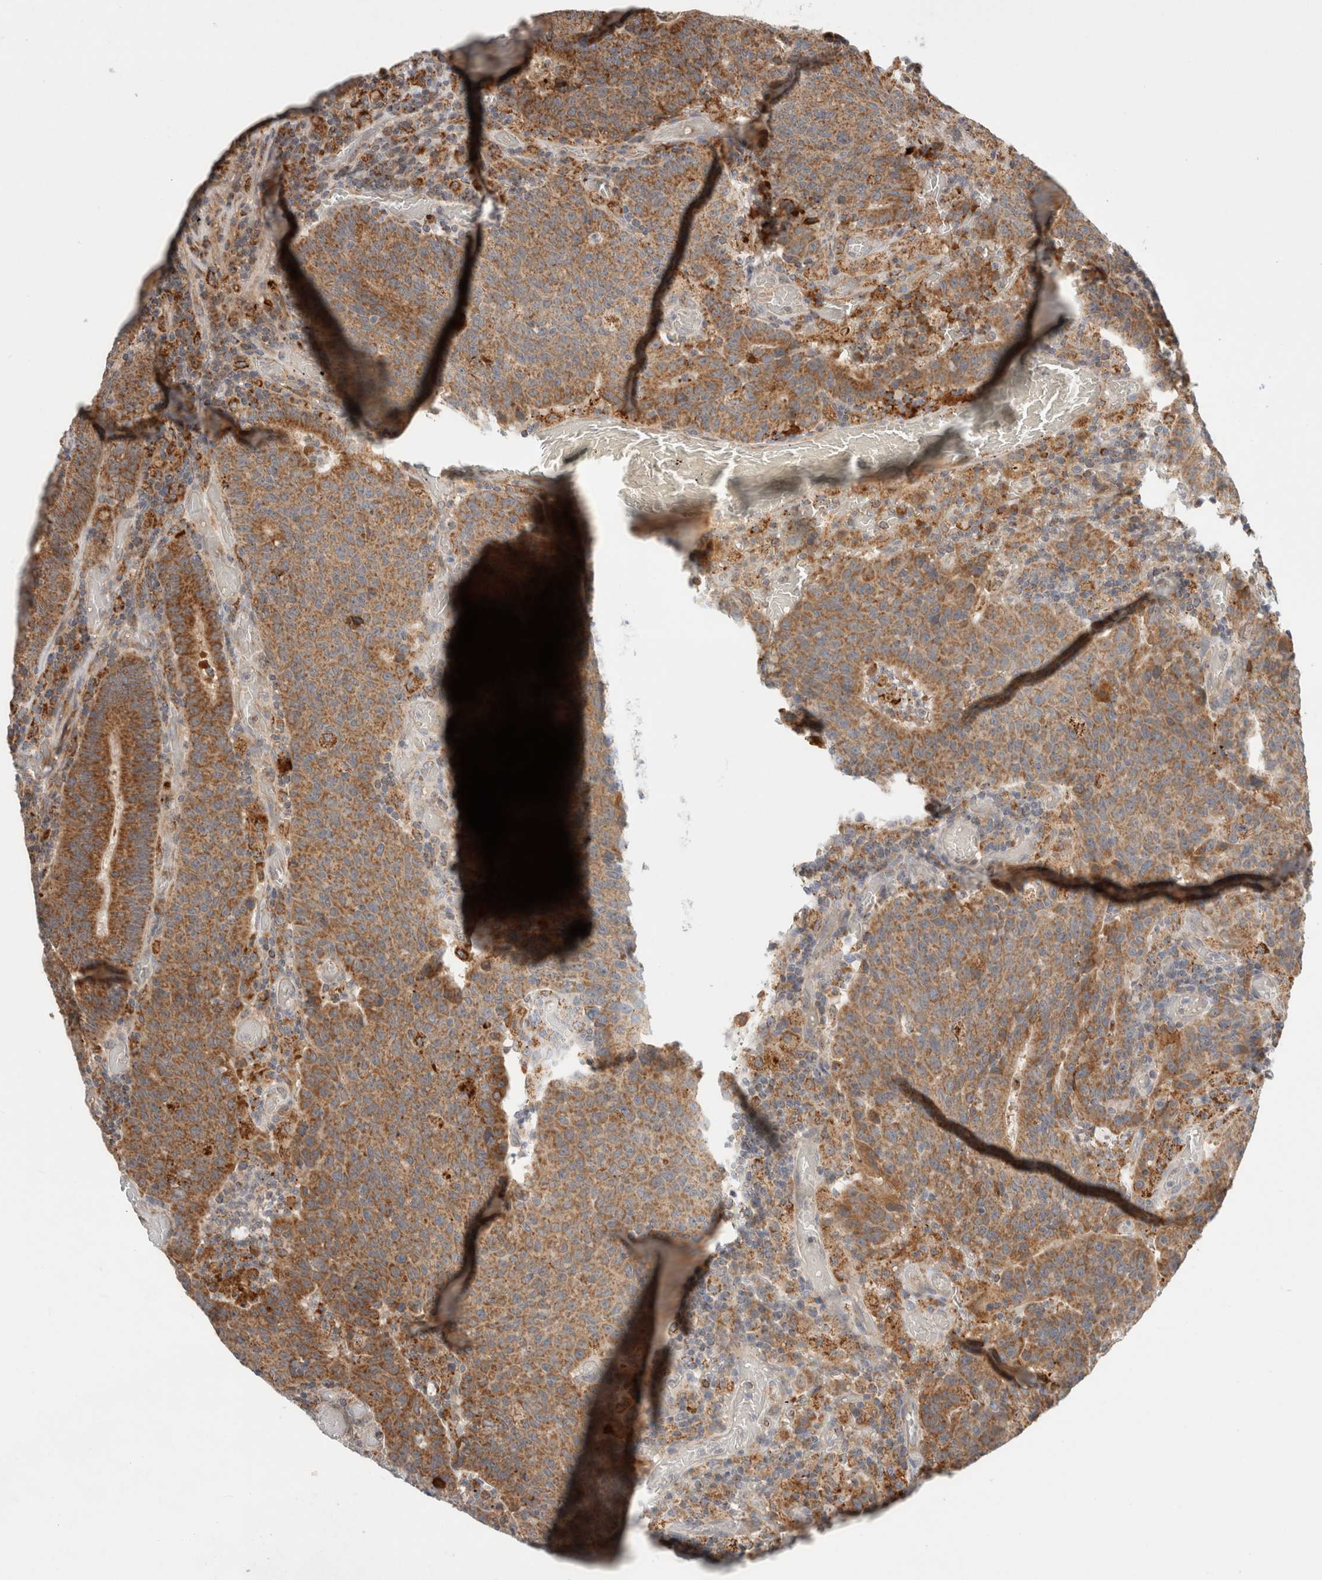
{"staining": {"intensity": "moderate", "quantity": ">75%", "location": "cytoplasmic/membranous"}, "tissue": "colorectal cancer", "cell_type": "Tumor cells", "image_type": "cancer", "snomed": [{"axis": "morphology", "description": "Adenocarcinoma, NOS"}, {"axis": "topography", "description": "Colon"}], "caption": "Protein expression analysis of colorectal cancer (adenocarcinoma) exhibits moderate cytoplasmic/membranous positivity in about >75% of tumor cells.", "gene": "HROB", "patient": {"sex": "female", "age": 75}}